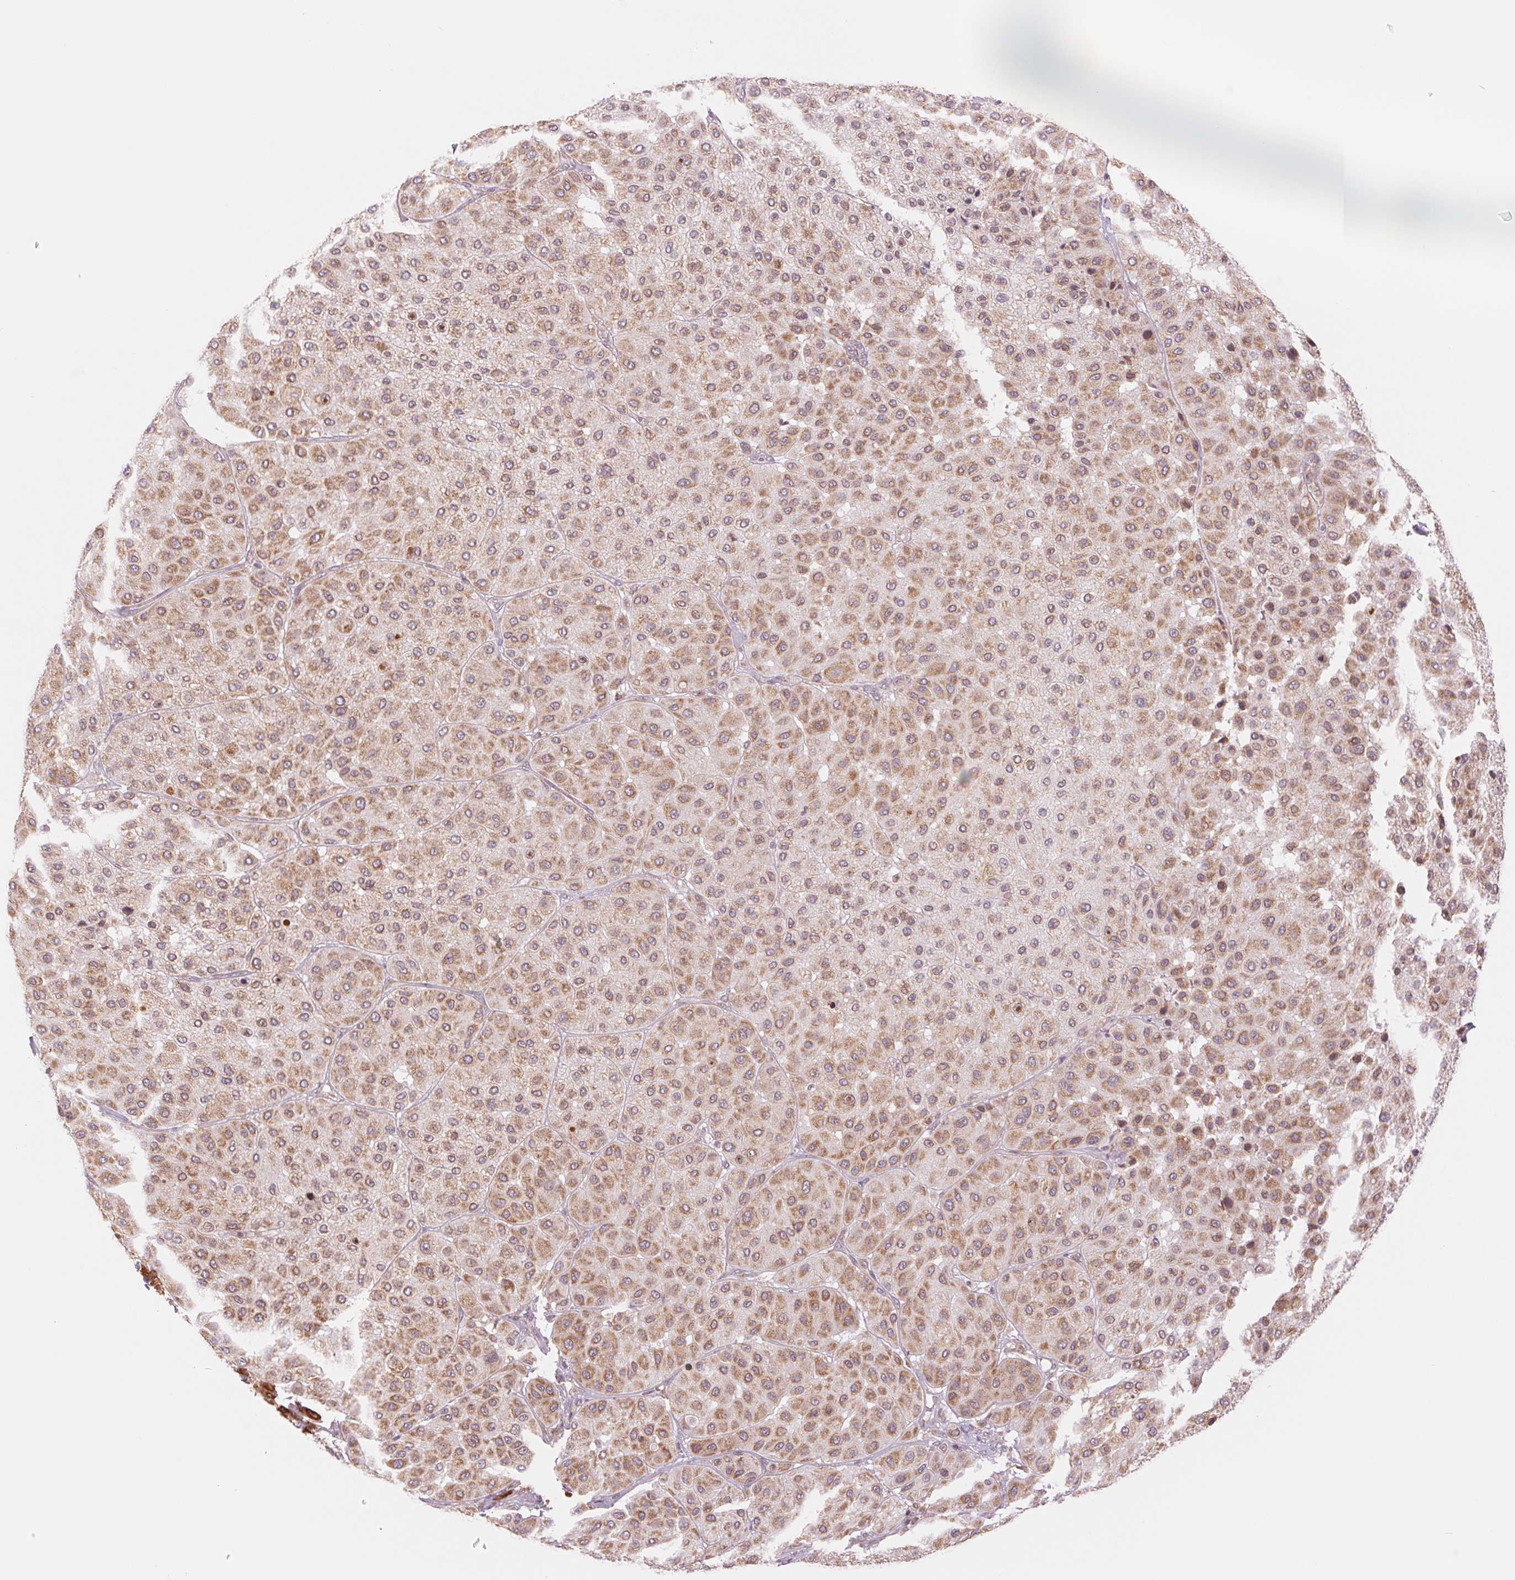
{"staining": {"intensity": "moderate", "quantity": ">75%", "location": "cytoplasmic/membranous"}, "tissue": "melanoma", "cell_type": "Tumor cells", "image_type": "cancer", "snomed": [{"axis": "morphology", "description": "Malignant melanoma, Metastatic site"}, {"axis": "topography", "description": "Smooth muscle"}], "caption": "A photomicrograph of malignant melanoma (metastatic site) stained for a protein displays moderate cytoplasmic/membranous brown staining in tumor cells.", "gene": "TECR", "patient": {"sex": "male", "age": 41}}